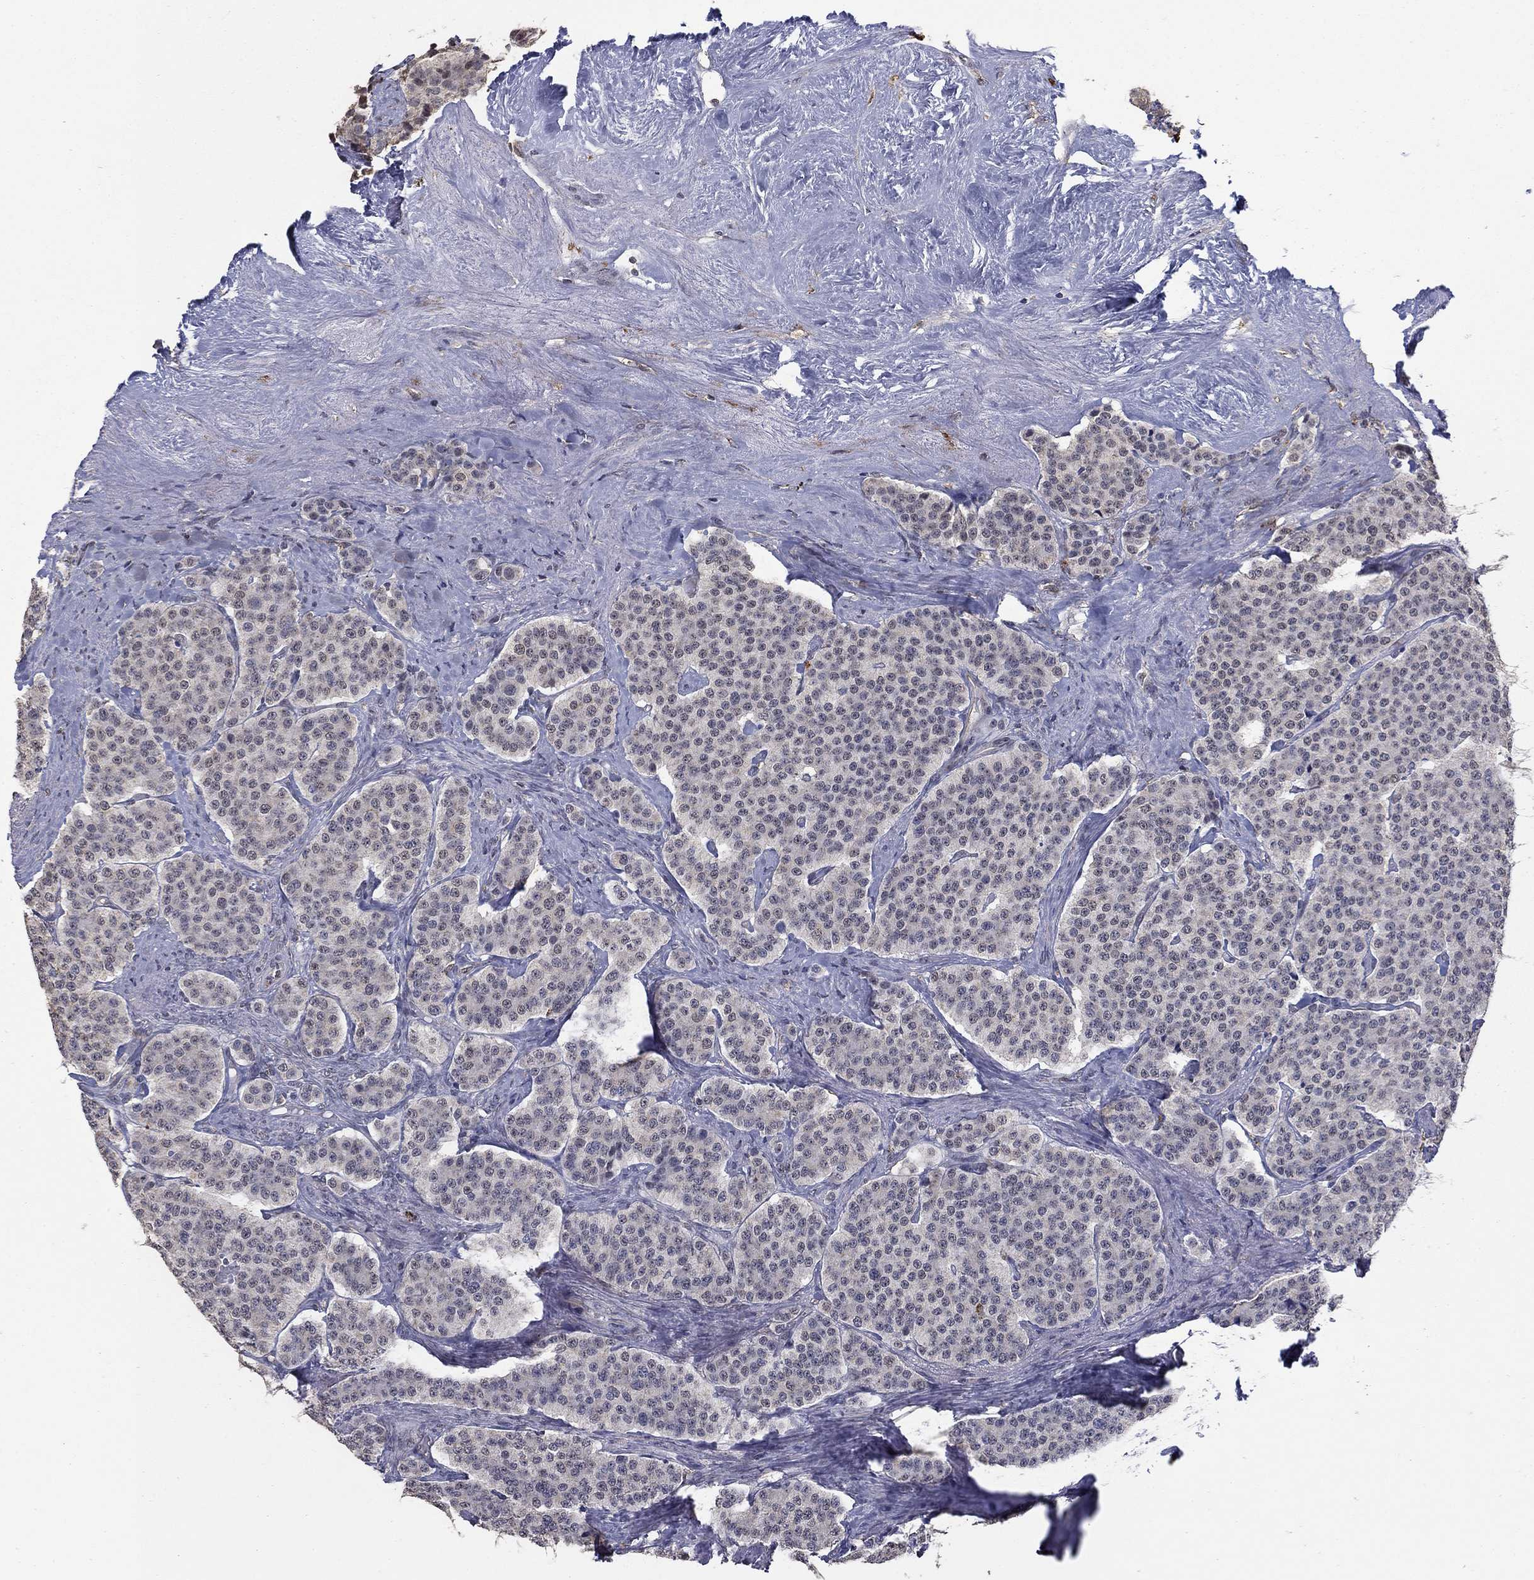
{"staining": {"intensity": "negative", "quantity": "none", "location": "none"}, "tissue": "carcinoid", "cell_type": "Tumor cells", "image_type": "cancer", "snomed": [{"axis": "morphology", "description": "Carcinoid, malignant, NOS"}, {"axis": "topography", "description": "Small intestine"}], "caption": "This is a micrograph of immunohistochemistry (IHC) staining of carcinoid, which shows no staining in tumor cells.", "gene": "GRIA3", "patient": {"sex": "female", "age": 58}}